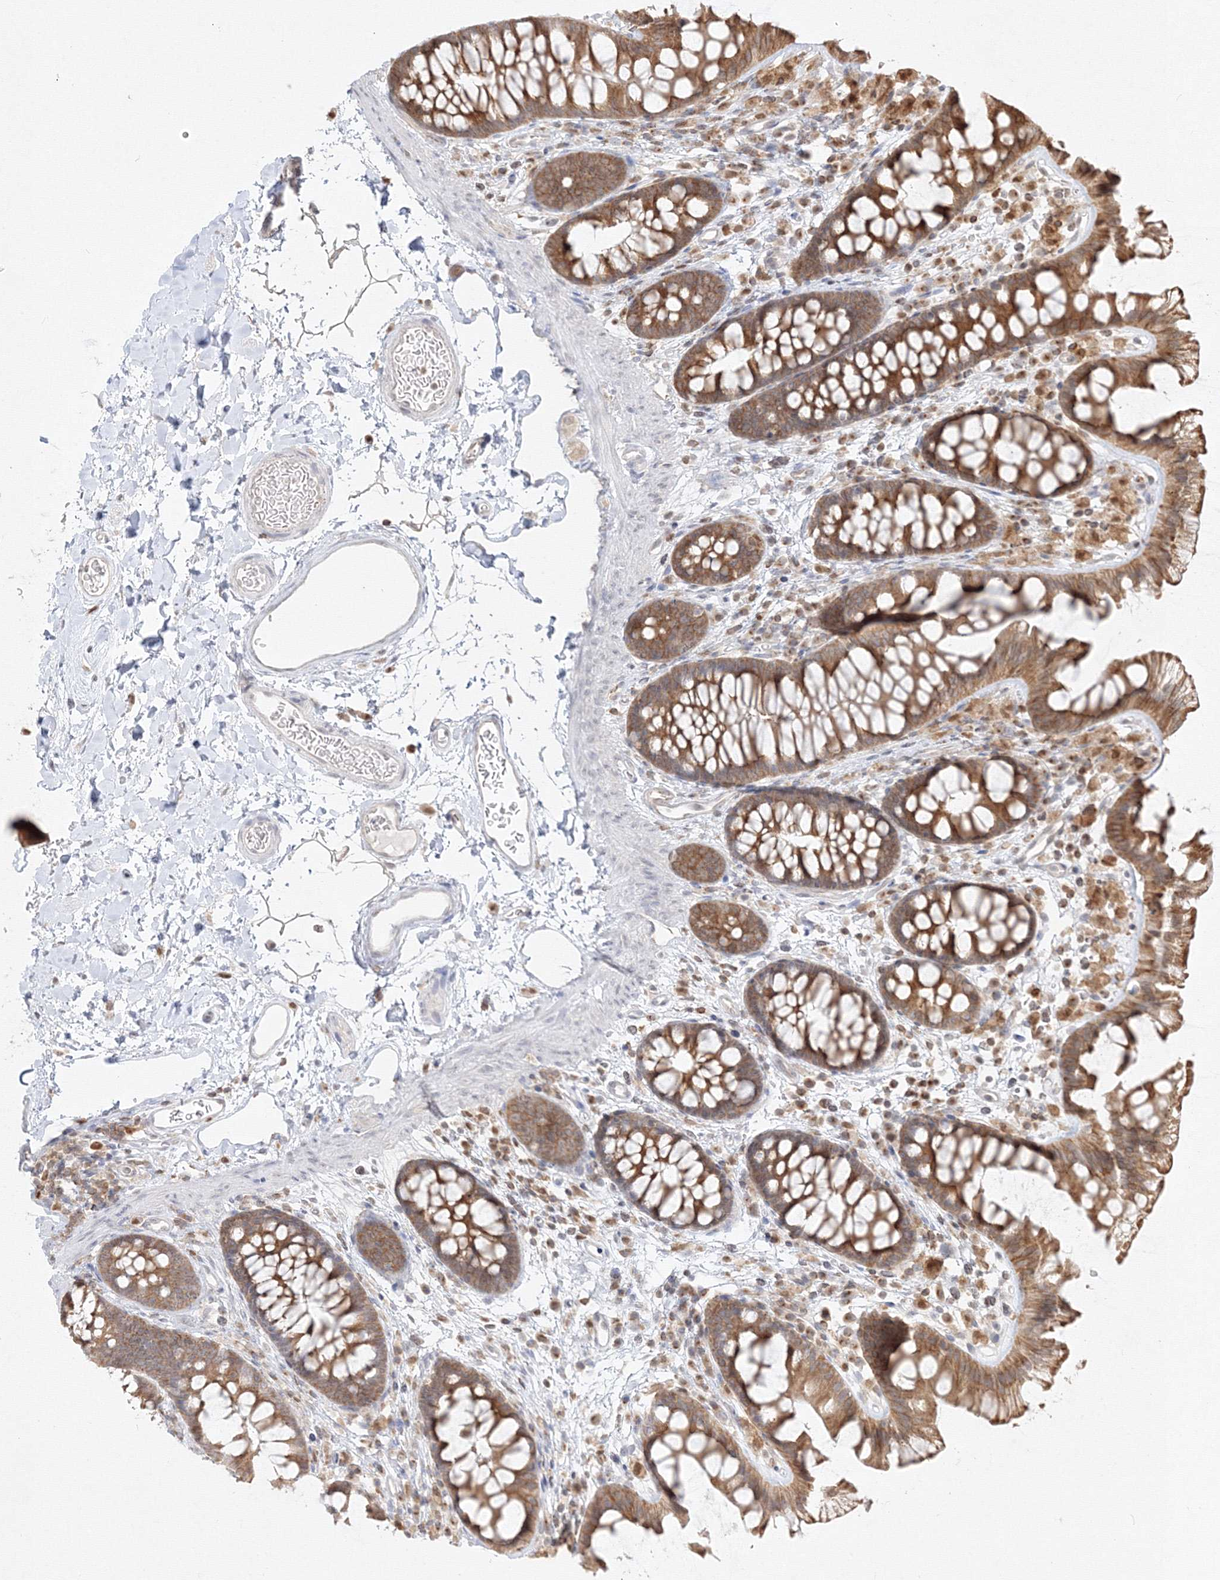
{"staining": {"intensity": "weak", "quantity": "<25%", "location": "cytoplasmic/membranous"}, "tissue": "colon", "cell_type": "Endothelial cells", "image_type": "normal", "snomed": [{"axis": "morphology", "description": "Normal tissue, NOS"}, {"axis": "topography", "description": "Colon"}], "caption": "The IHC image has no significant expression in endothelial cells of colon.", "gene": "TMEM50B", "patient": {"sex": "female", "age": 62}}